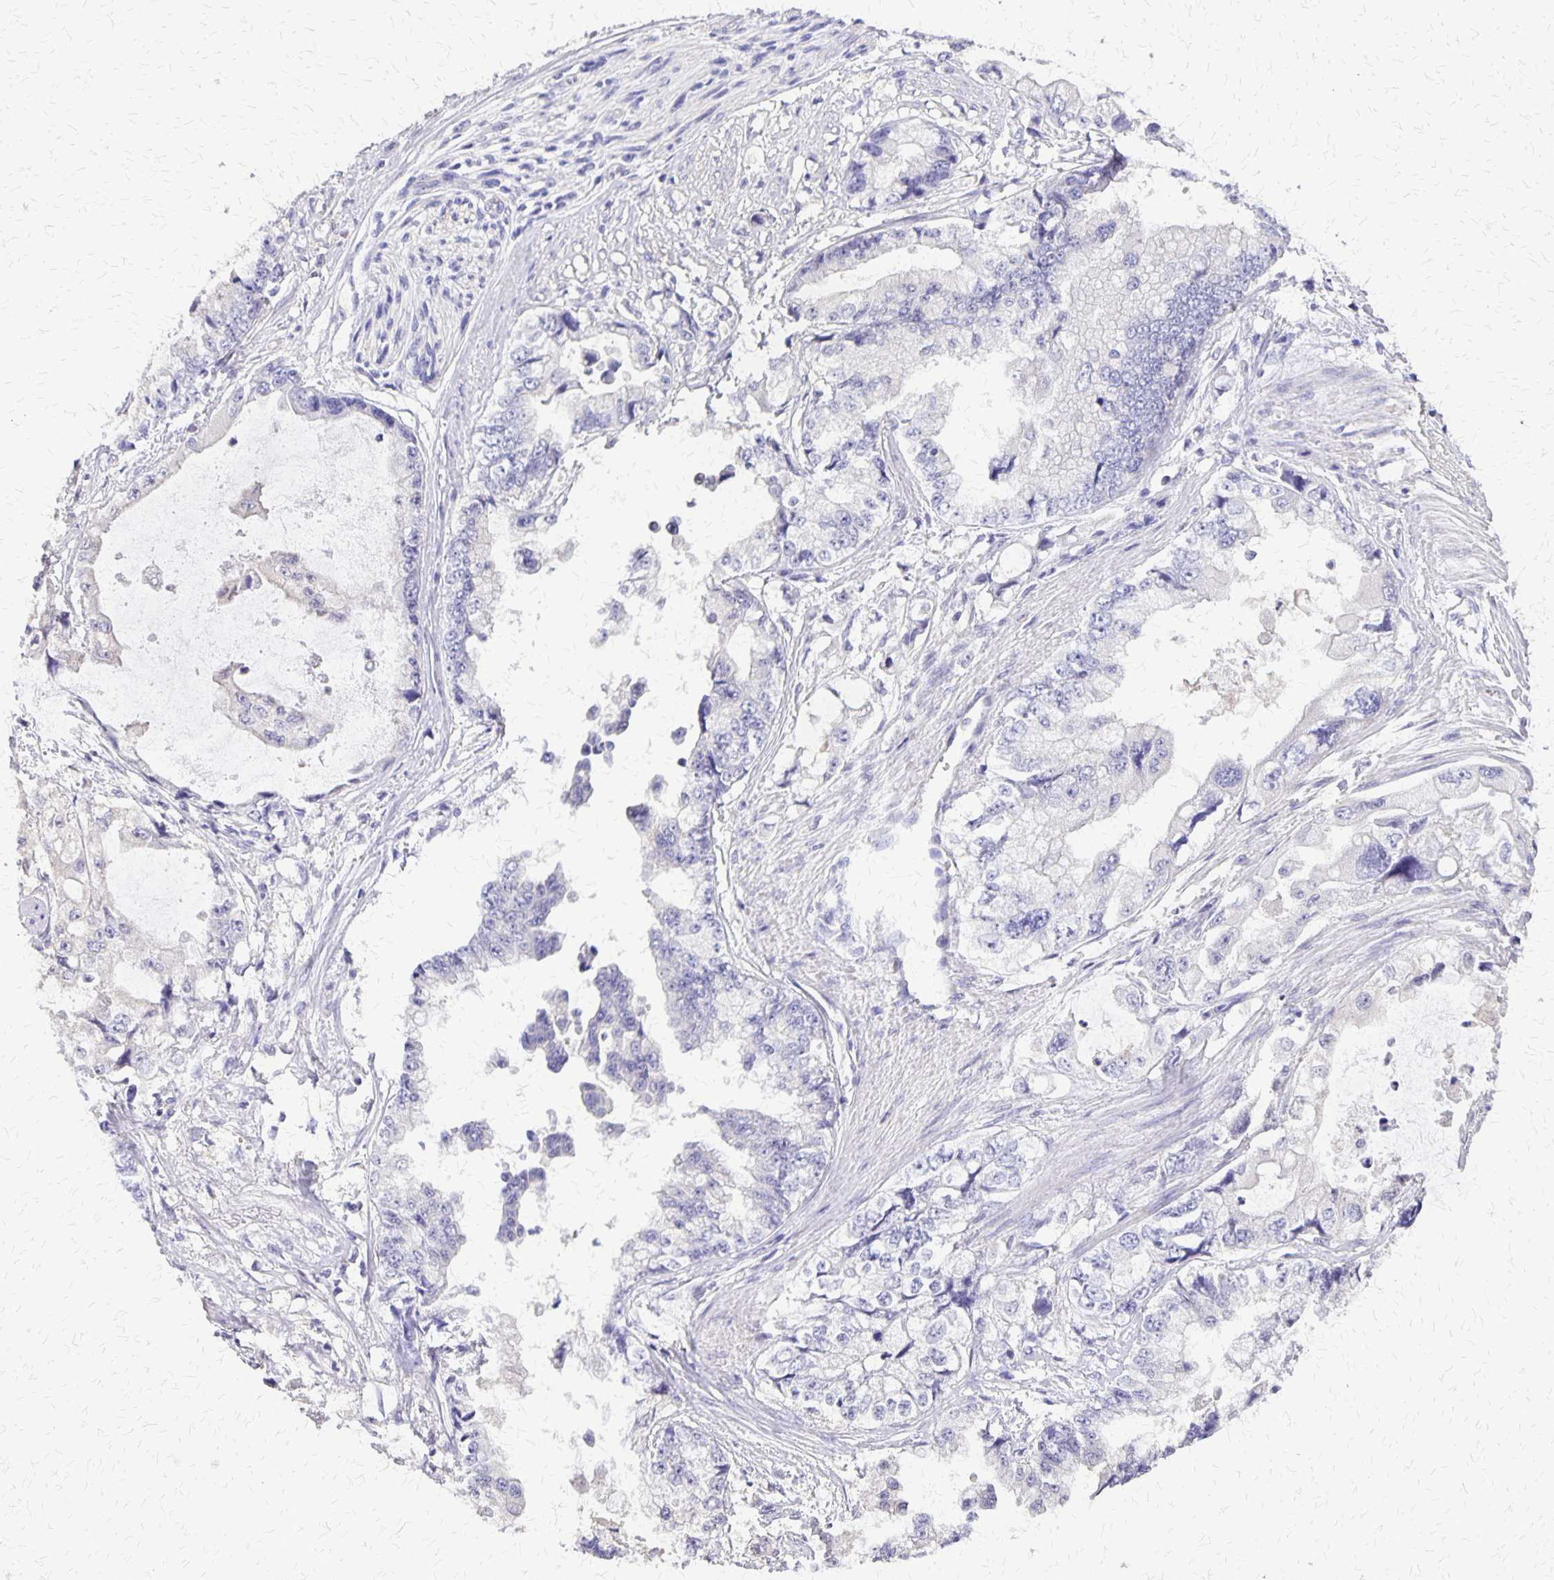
{"staining": {"intensity": "negative", "quantity": "none", "location": "none"}, "tissue": "stomach cancer", "cell_type": "Tumor cells", "image_type": "cancer", "snomed": [{"axis": "morphology", "description": "Adenocarcinoma, NOS"}, {"axis": "topography", "description": "Pancreas"}, {"axis": "topography", "description": "Stomach, upper"}, {"axis": "topography", "description": "Stomach"}], "caption": "DAB (3,3'-diaminobenzidine) immunohistochemical staining of human stomach cancer displays no significant positivity in tumor cells.", "gene": "SI", "patient": {"sex": "male", "age": 77}}